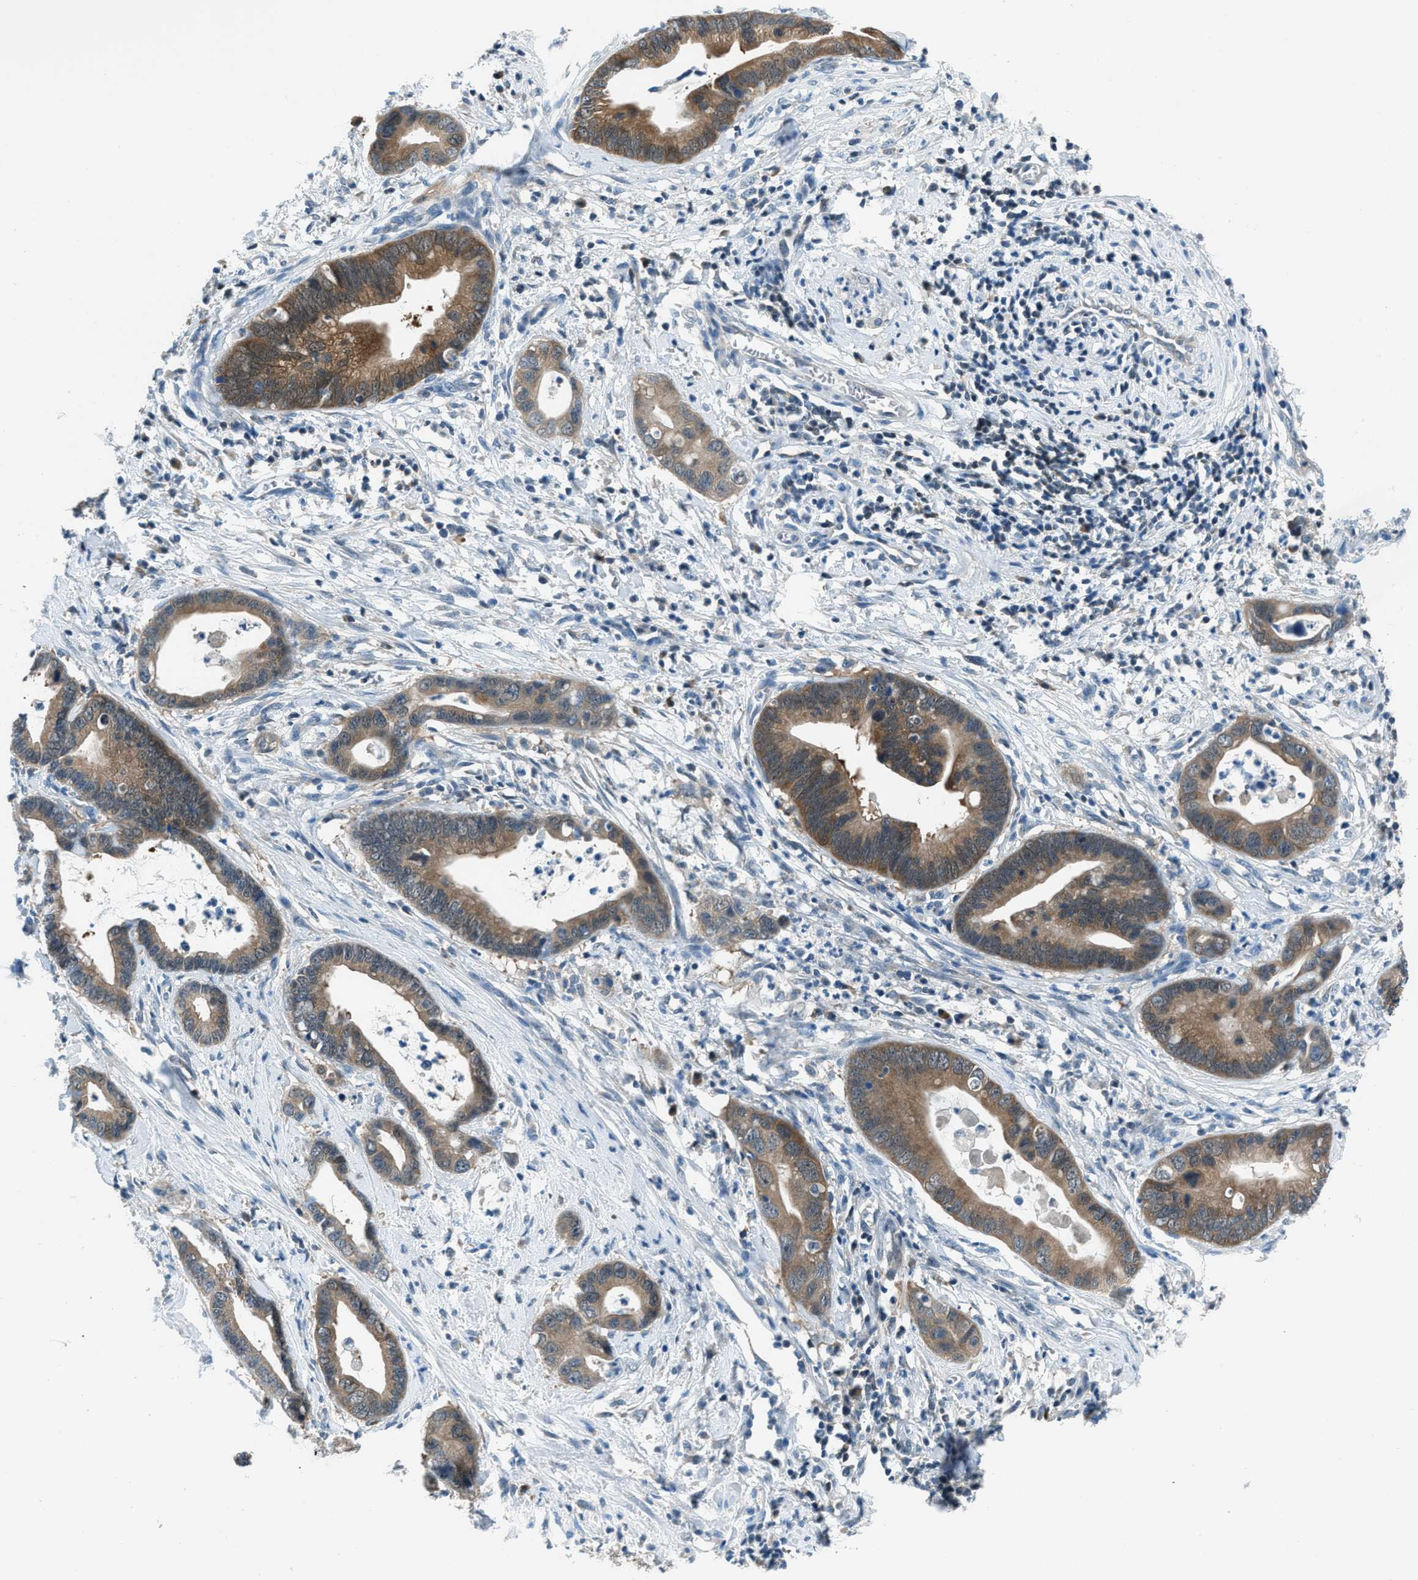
{"staining": {"intensity": "moderate", "quantity": ">75%", "location": "cytoplasmic/membranous"}, "tissue": "cervical cancer", "cell_type": "Tumor cells", "image_type": "cancer", "snomed": [{"axis": "morphology", "description": "Adenocarcinoma, NOS"}, {"axis": "topography", "description": "Cervix"}], "caption": "This is an image of immunohistochemistry staining of adenocarcinoma (cervical), which shows moderate positivity in the cytoplasmic/membranous of tumor cells.", "gene": "ACP1", "patient": {"sex": "female", "age": 44}}